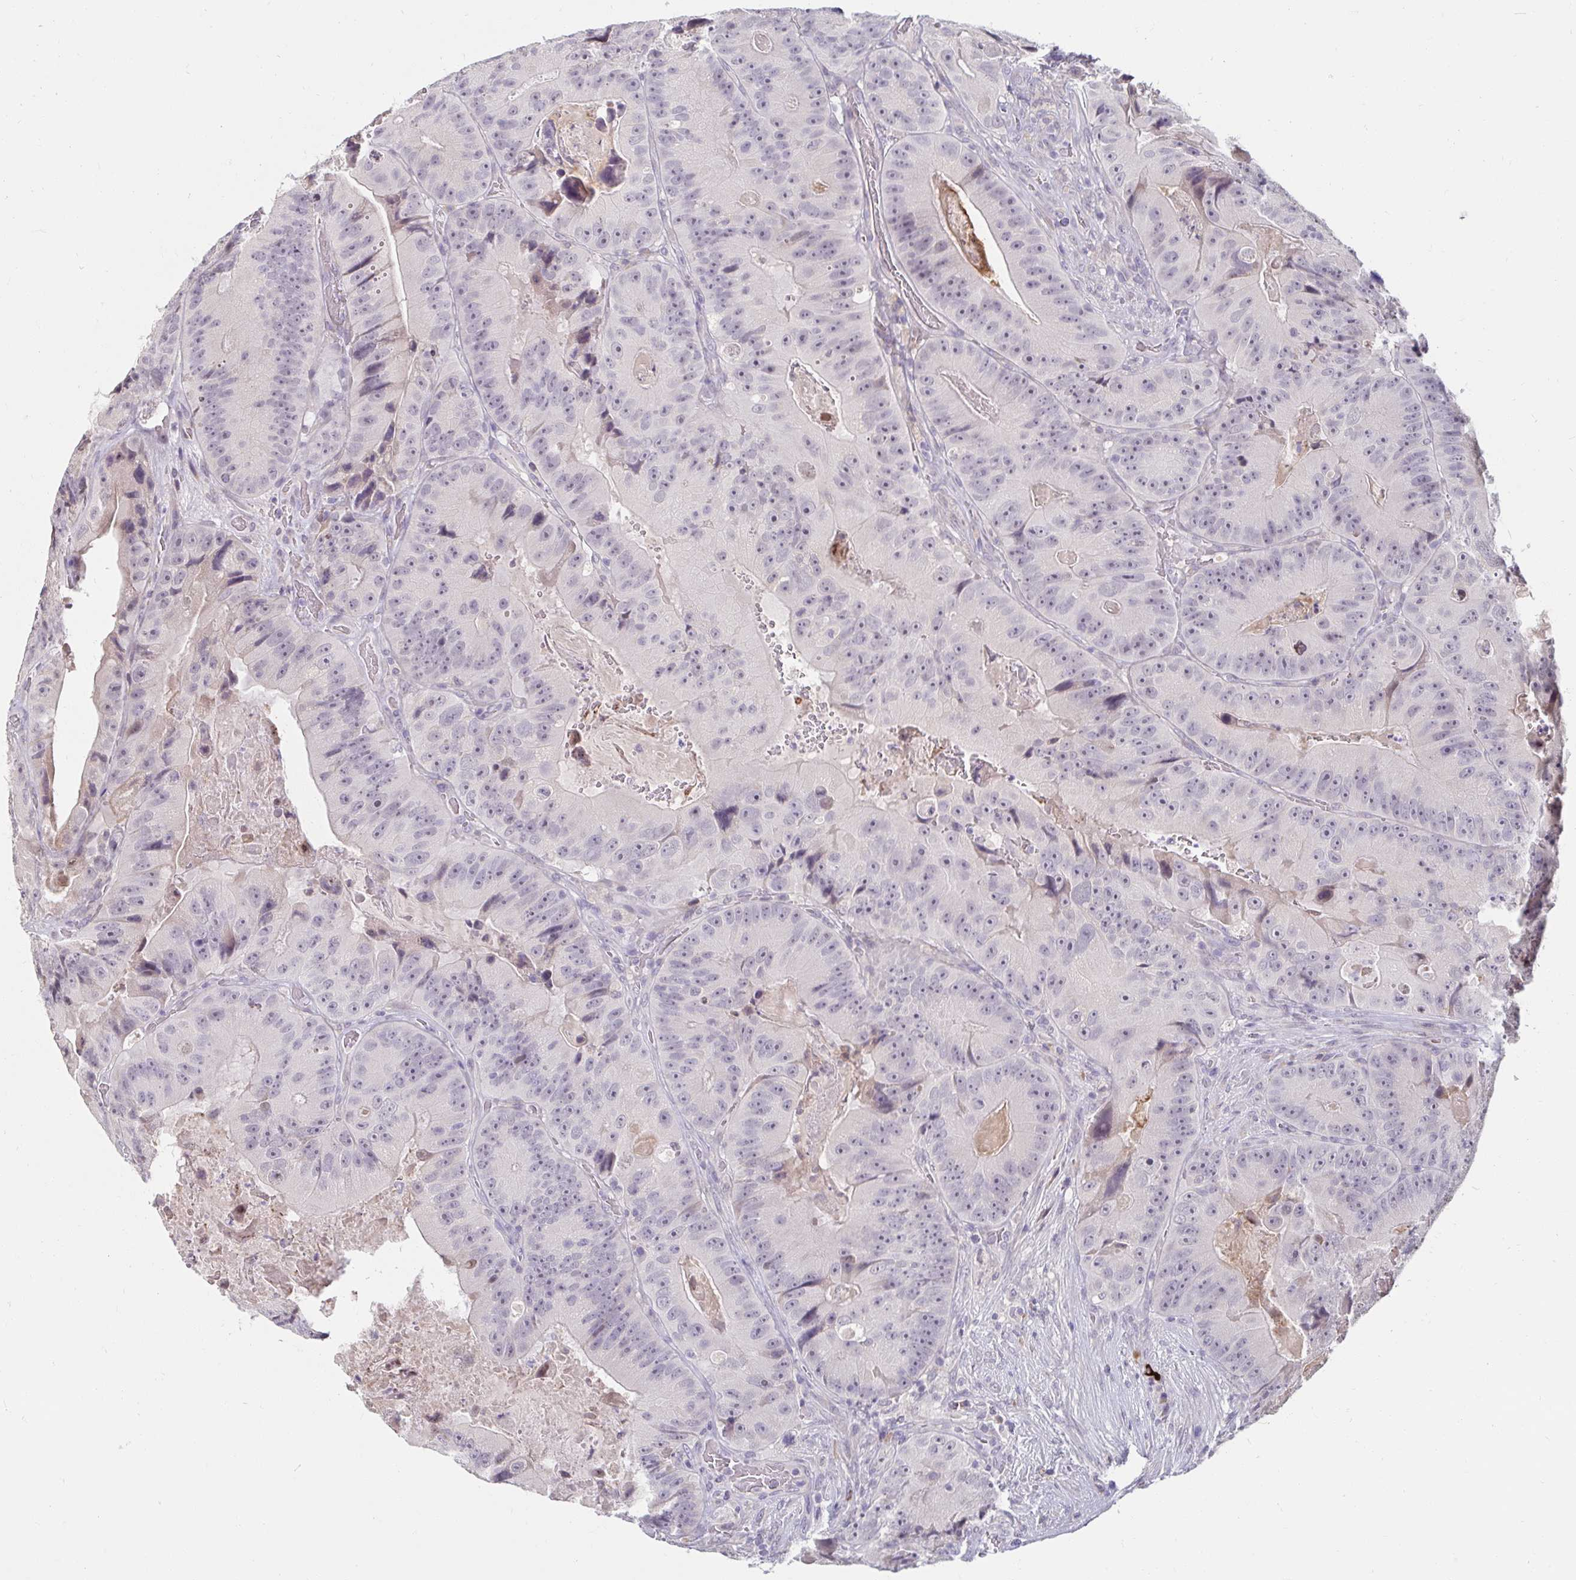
{"staining": {"intensity": "negative", "quantity": "none", "location": "none"}, "tissue": "colorectal cancer", "cell_type": "Tumor cells", "image_type": "cancer", "snomed": [{"axis": "morphology", "description": "Adenocarcinoma, NOS"}, {"axis": "topography", "description": "Colon"}], "caption": "Tumor cells show no significant staining in colorectal adenocarcinoma.", "gene": "DDN", "patient": {"sex": "female", "age": 86}}